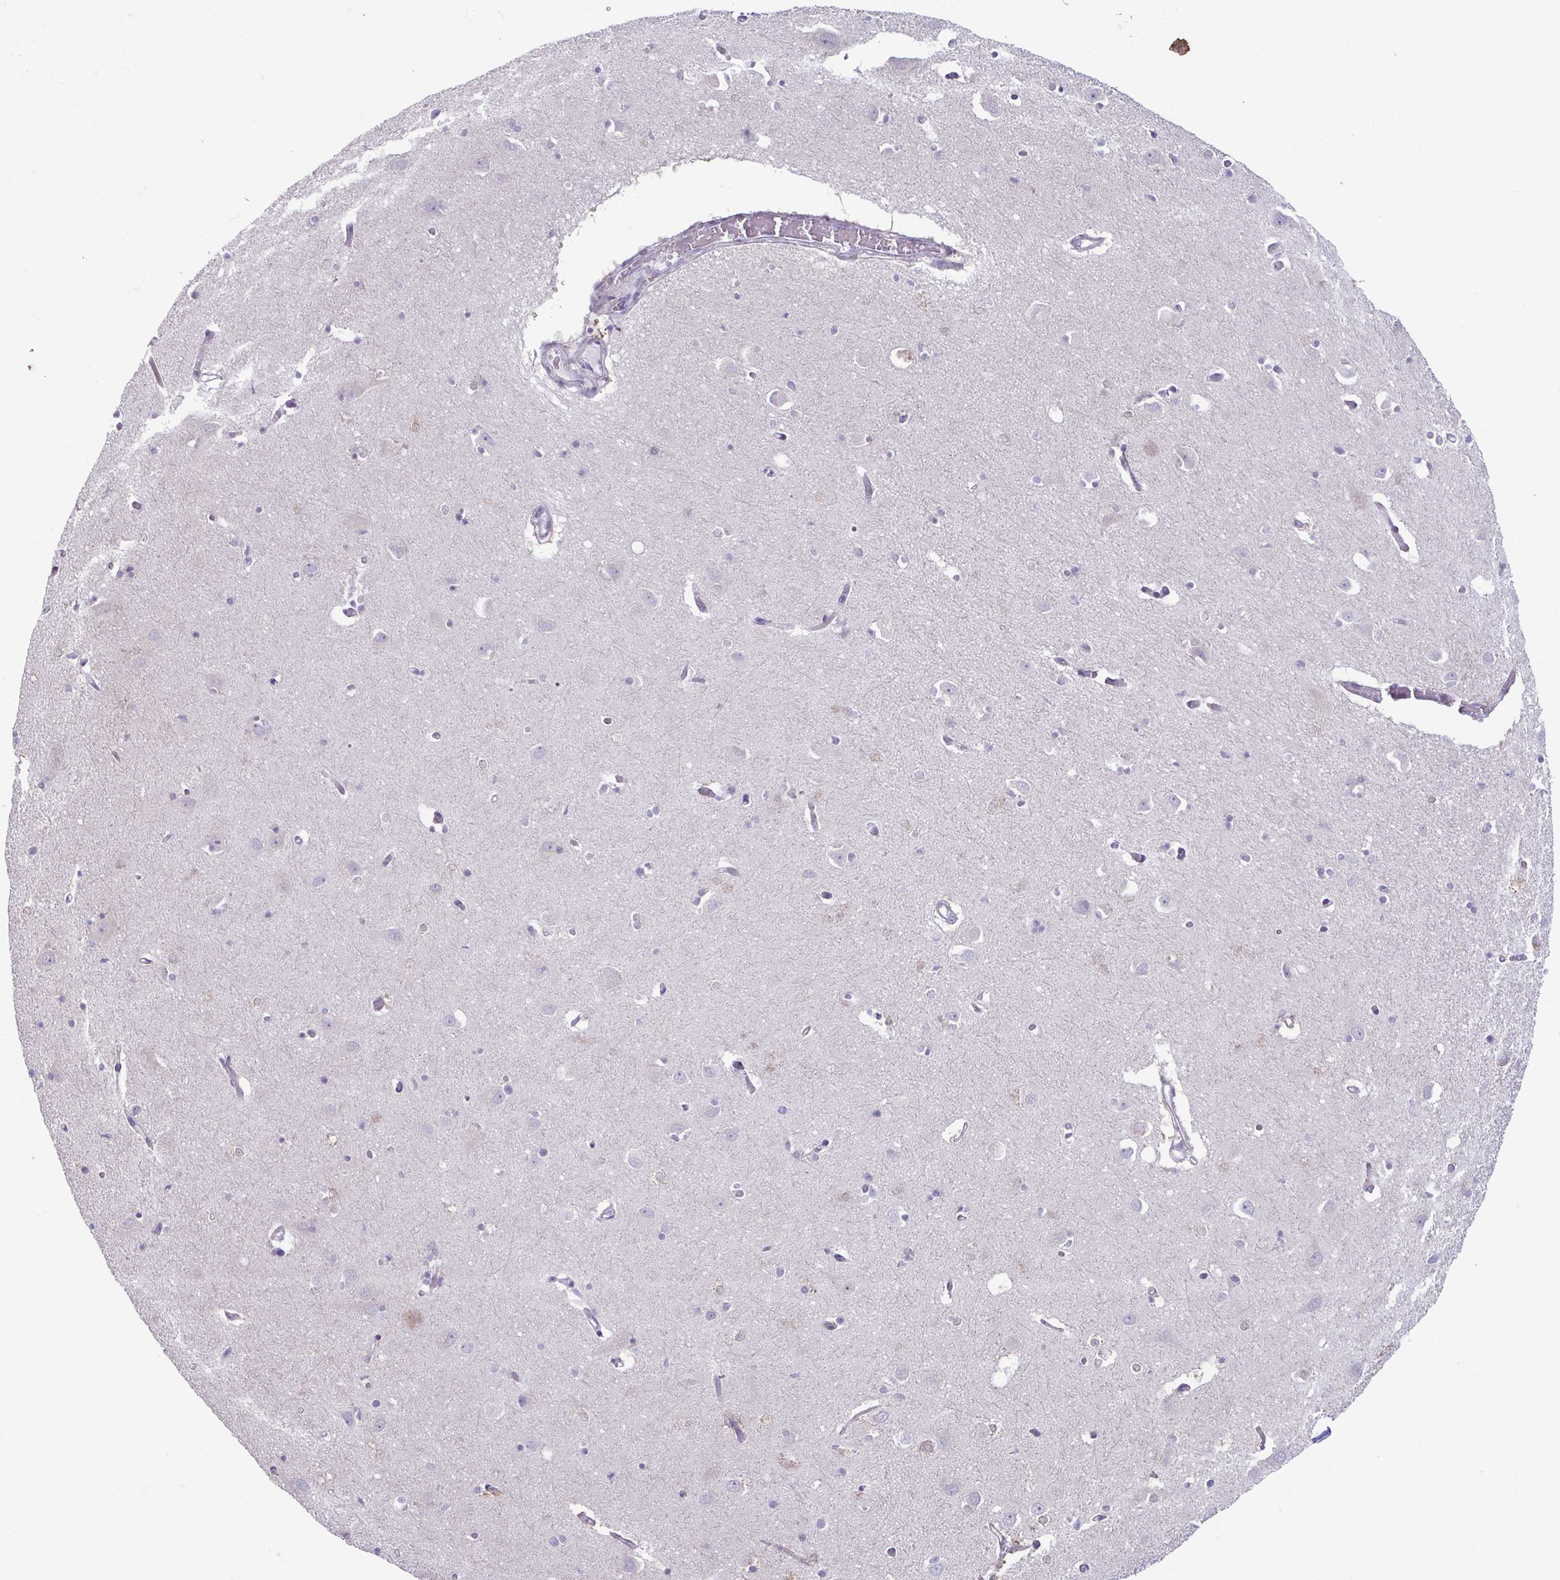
{"staining": {"intensity": "negative", "quantity": "none", "location": "none"}, "tissue": "caudate", "cell_type": "Glial cells", "image_type": "normal", "snomed": [{"axis": "morphology", "description": "Normal tissue, NOS"}, {"axis": "topography", "description": "Lateral ventricle wall"}, {"axis": "topography", "description": "Hippocampus"}], "caption": "Normal caudate was stained to show a protein in brown. There is no significant staining in glial cells. Nuclei are stained in blue.", "gene": "MSMO1", "patient": {"sex": "female", "age": 63}}